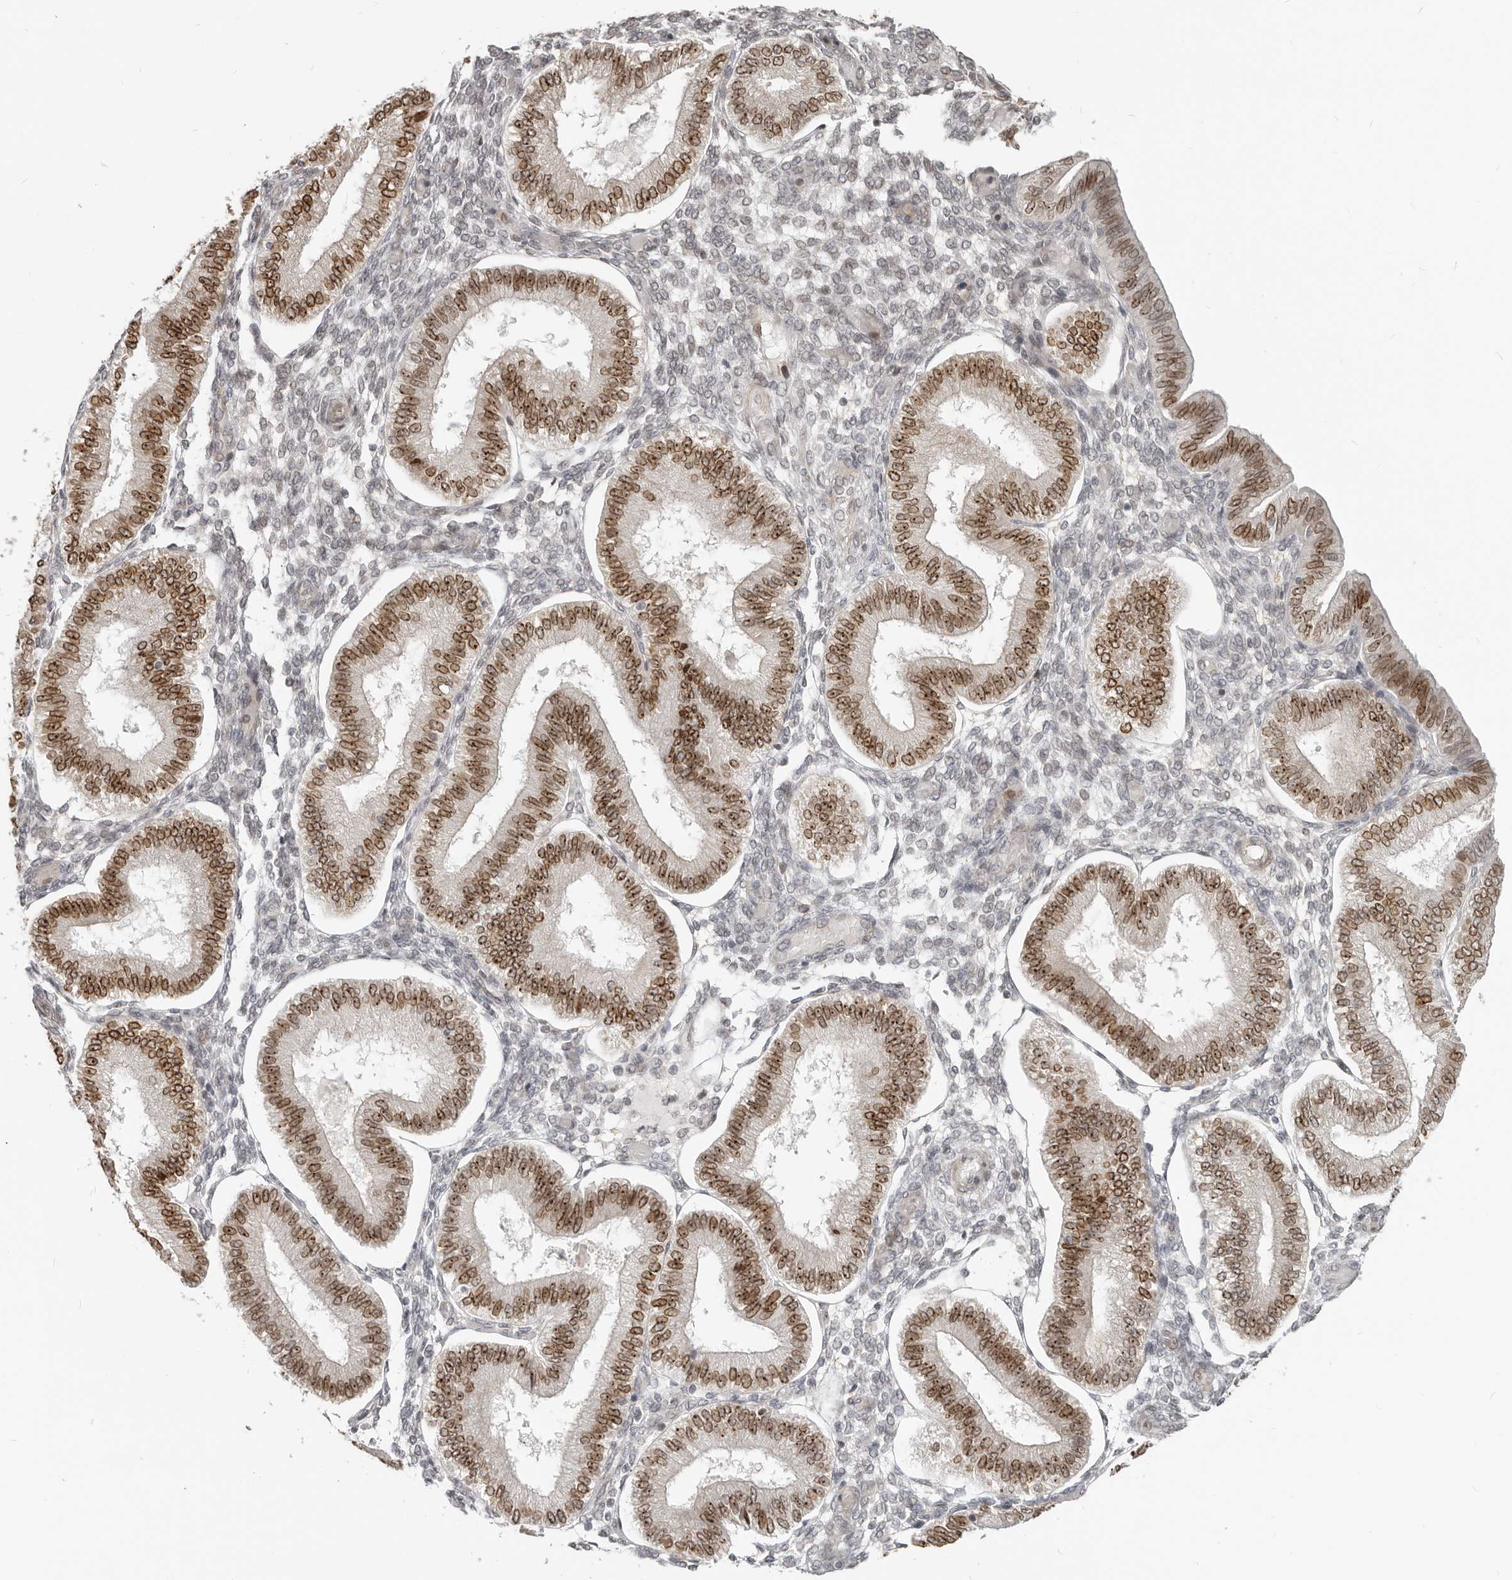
{"staining": {"intensity": "negative", "quantity": "none", "location": "none"}, "tissue": "endometrium", "cell_type": "Cells in endometrial stroma", "image_type": "normal", "snomed": [{"axis": "morphology", "description": "Normal tissue, NOS"}, {"axis": "topography", "description": "Endometrium"}], "caption": "This is a photomicrograph of IHC staining of normal endometrium, which shows no expression in cells in endometrial stroma. (DAB (3,3'-diaminobenzidine) IHC with hematoxylin counter stain).", "gene": "NUP153", "patient": {"sex": "female", "age": 39}}